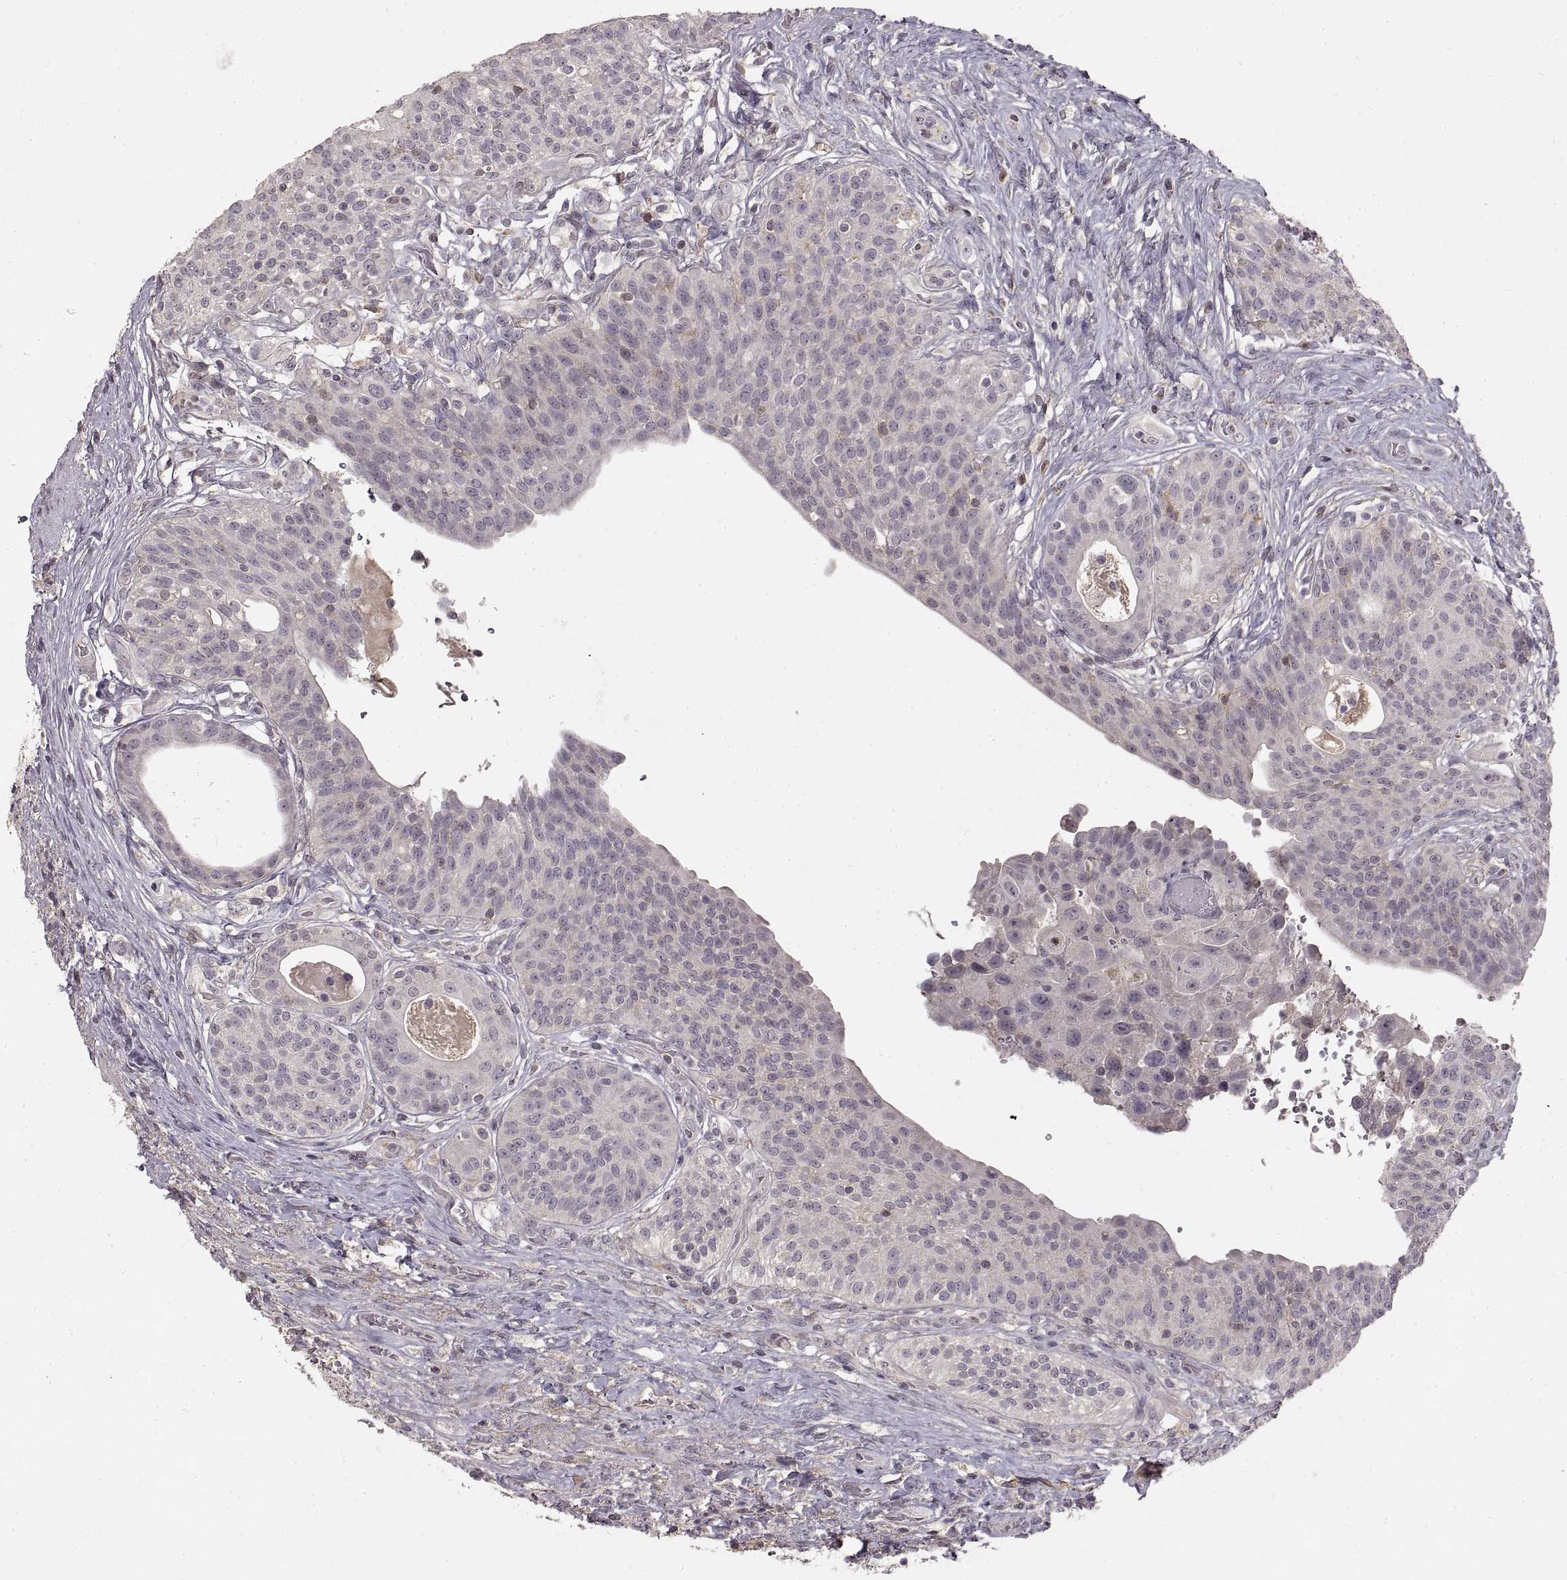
{"staining": {"intensity": "negative", "quantity": "none", "location": "none"}, "tissue": "urothelial cancer", "cell_type": "Tumor cells", "image_type": "cancer", "snomed": [{"axis": "morphology", "description": "Urothelial carcinoma, High grade"}, {"axis": "topography", "description": "Urinary bladder"}], "caption": "Immunohistochemistry of high-grade urothelial carcinoma demonstrates no expression in tumor cells. (Stains: DAB immunohistochemistry (IHC) with hematoxylin counter stain, Microscopy: brightfield microscopy at high magnification).", "gene": "ADAM11", "patient": {"sex": "male", "age": 79}}